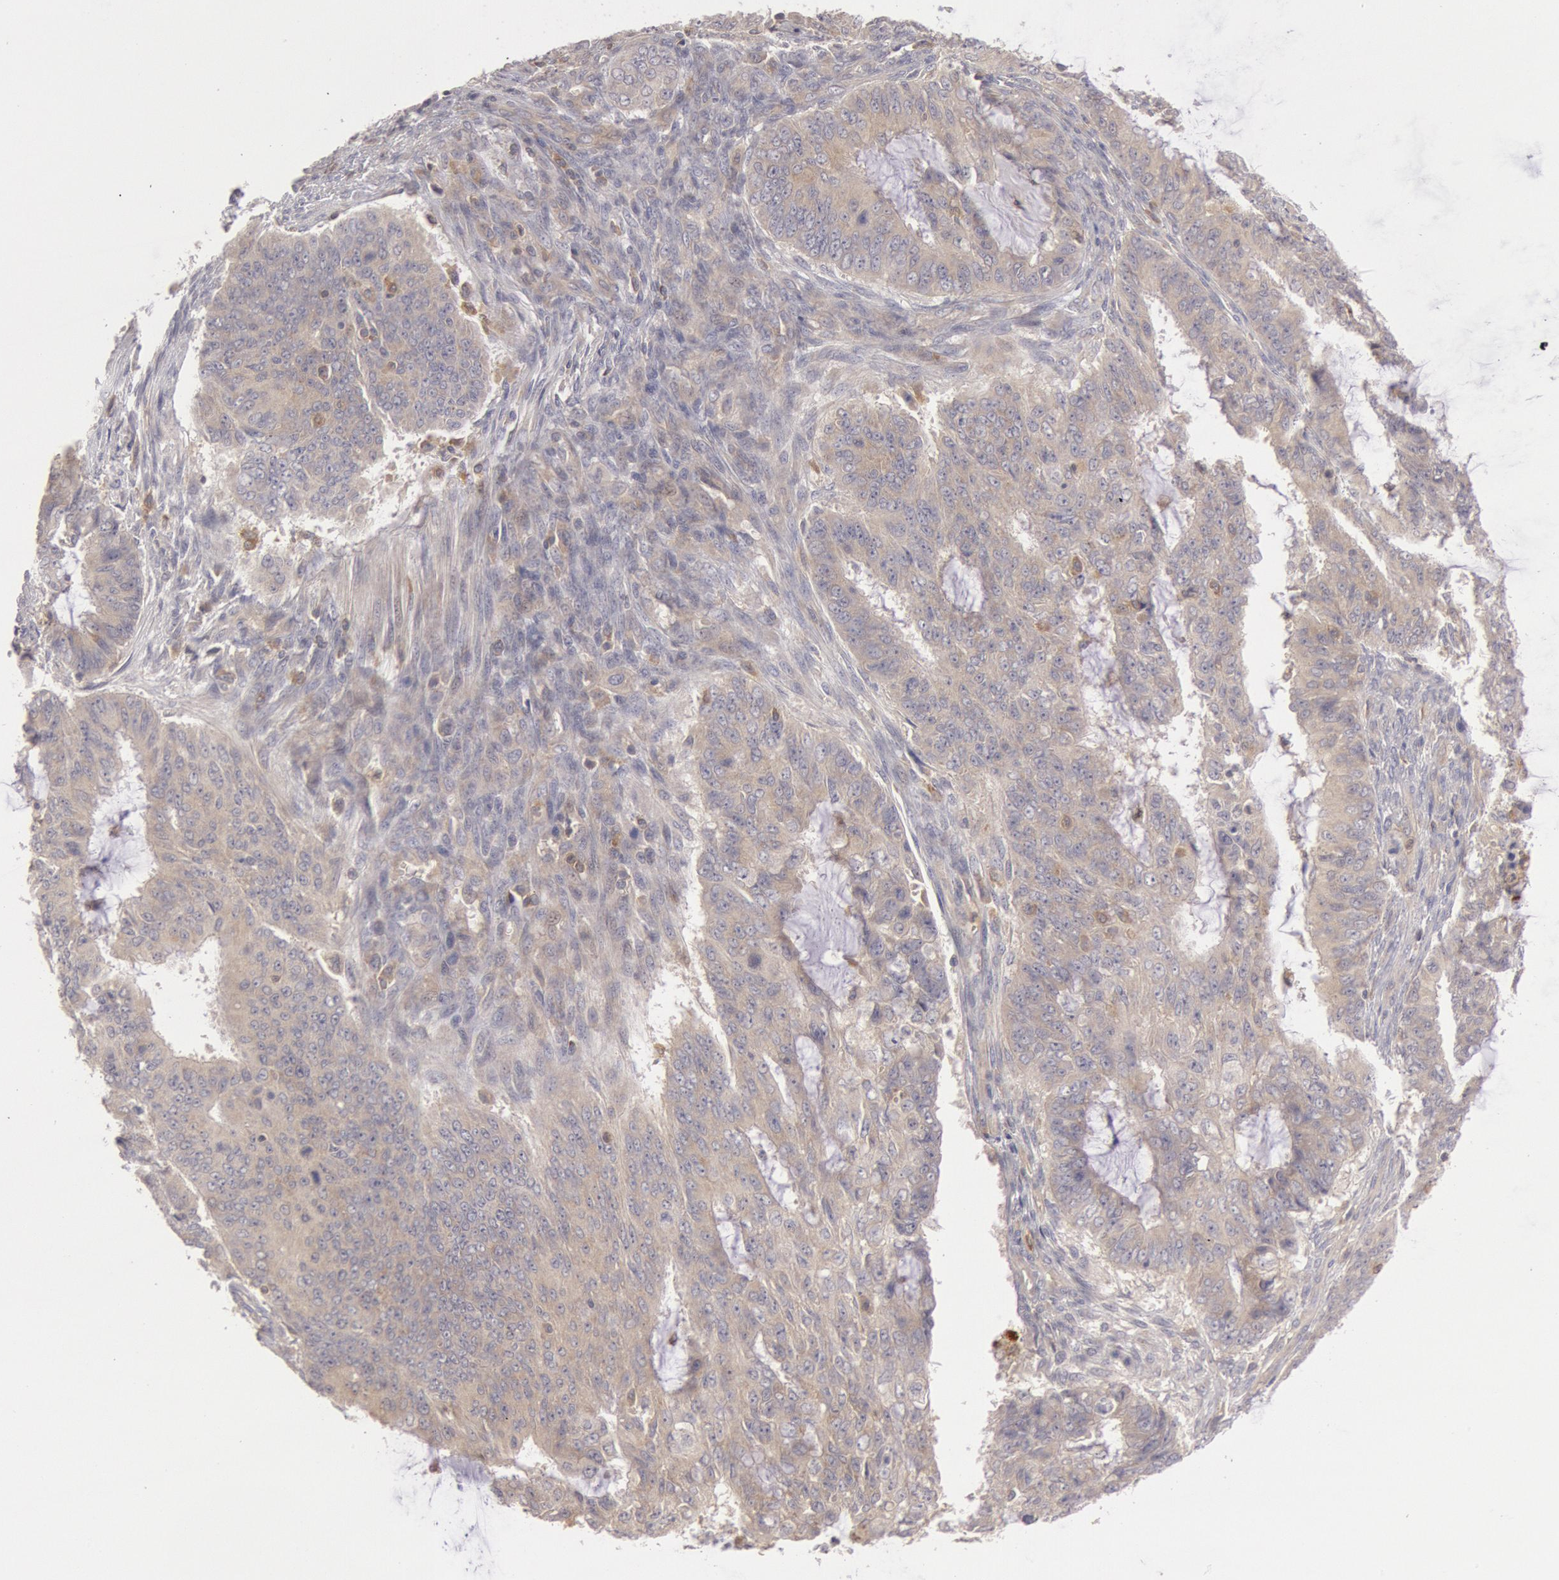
{"staining": {"intensity": "weak", "quantity": ">75%", "location": "cytoplasmic/membranous"}, "tissue": "endometrial cancer", "cell_type": "Tumor cells", "image_type": "cancer", "snomed": [{"axis": "morphology", "description": "Adenocarcinoma, NOS"}, {"axis": "topography", "description": "Endometrium"}], "caption": "Weak cytoplasmic/membranous protein staining is identified in approximately >75% of tumor cells in endometrial adenocarcinoma.", "gene": "PIK3R1", "patient": {"sex": "female", "age": 75}}